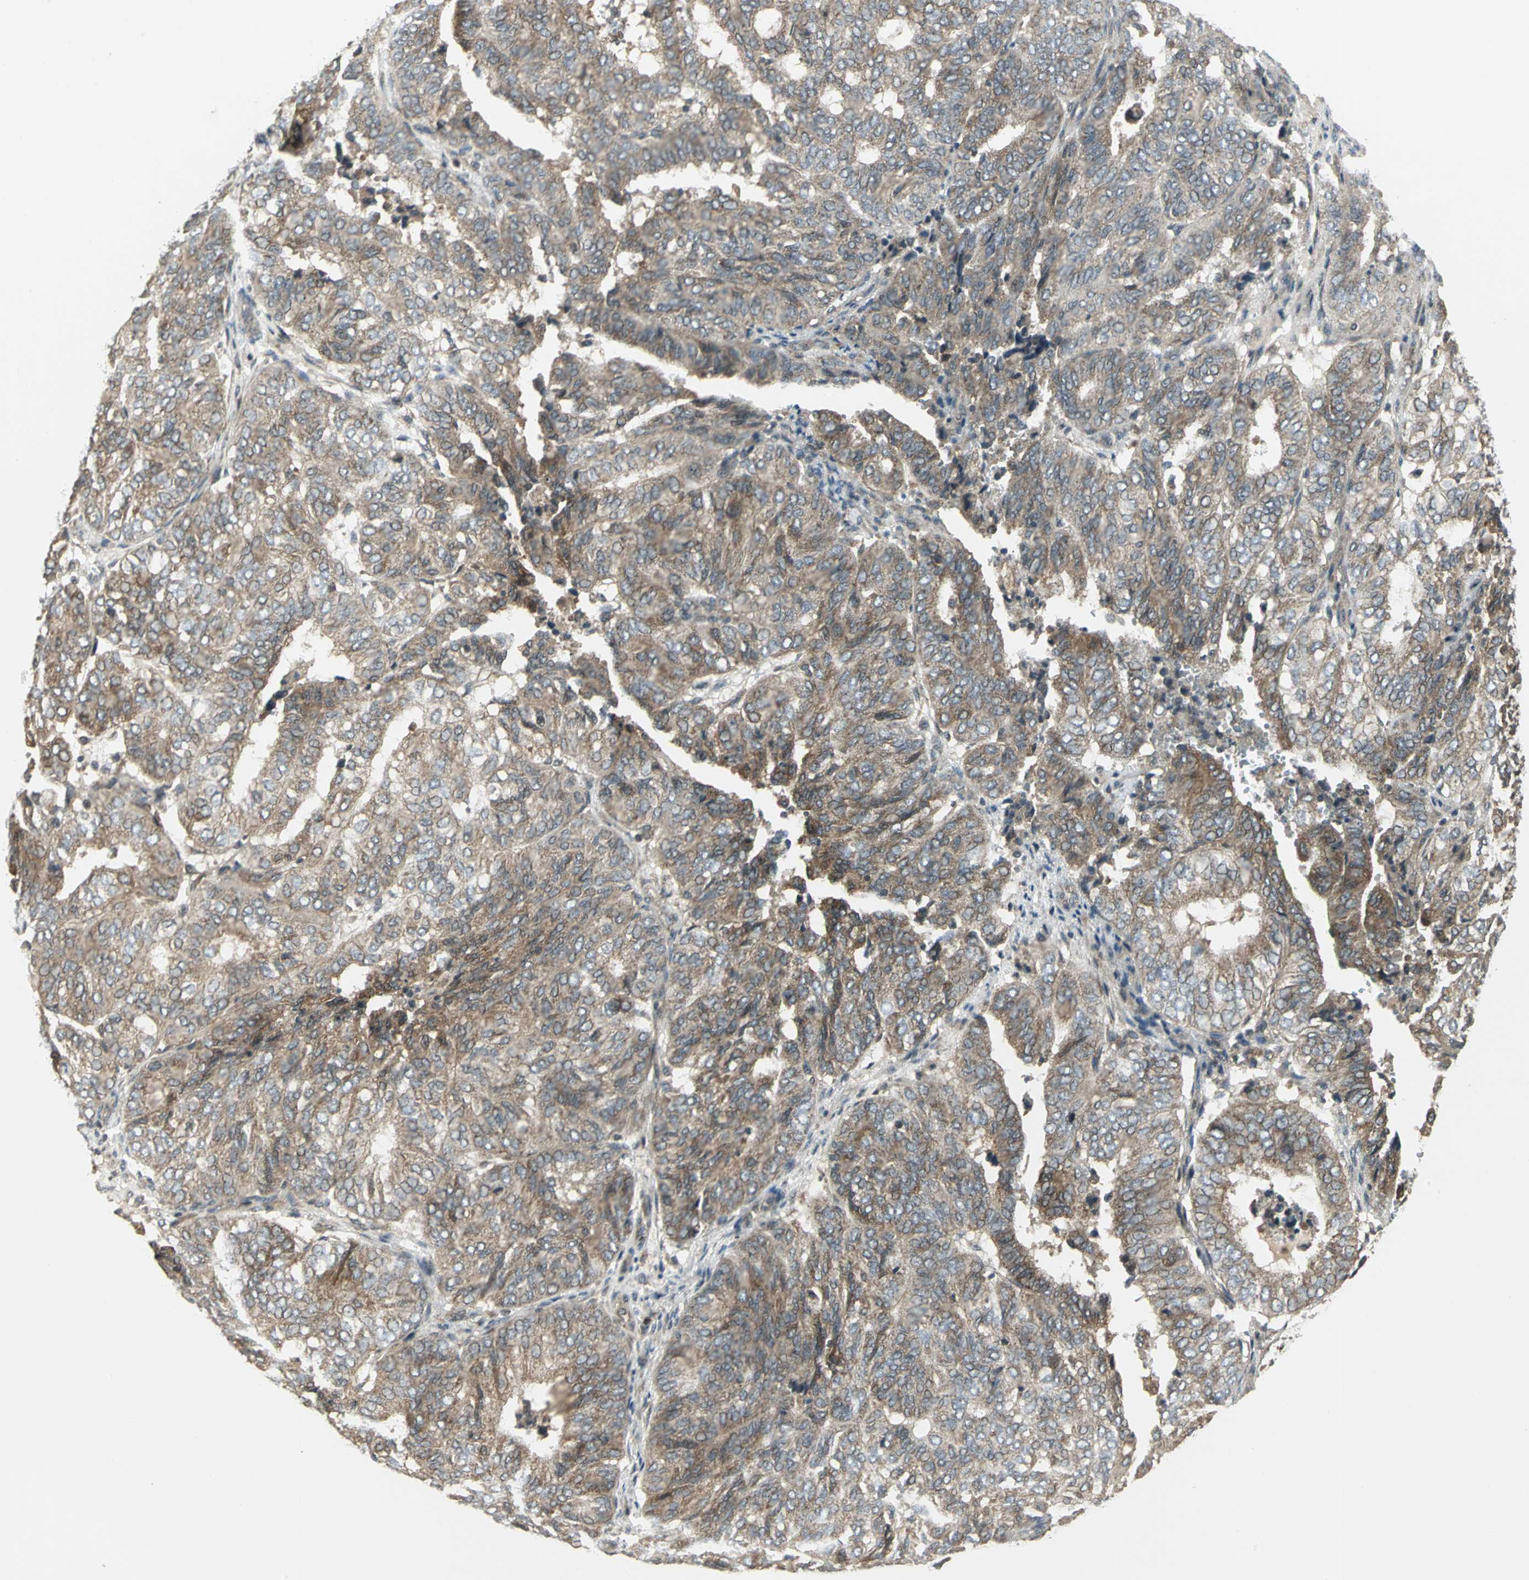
{"staining": {"intensity": "moderate", "quantity": ">75%", "location": "cytoplasmic/membranous"}, "tissue": "endometrial cancer", "cell_type": "Tumor cells", "image_type": "cancer", "snomed": [{"axis": "morphology", "description": "Adenocarcinoma, NOS"}, {"axis": "topography", "description": "Uterus"}], "caption": "High-magnification brightfield microscopy of endometrial cancer stained with DAB (3,3'-diaminobenzidine) (brown) and counterstained with hematoxylin (blue). tumor cells exhibit moderate cytoplasmic/membranous staining is appreciated in about>75% of cells.", "gene": "MAPK8IP3", "patient": {"sex": "female", "age": 60}}